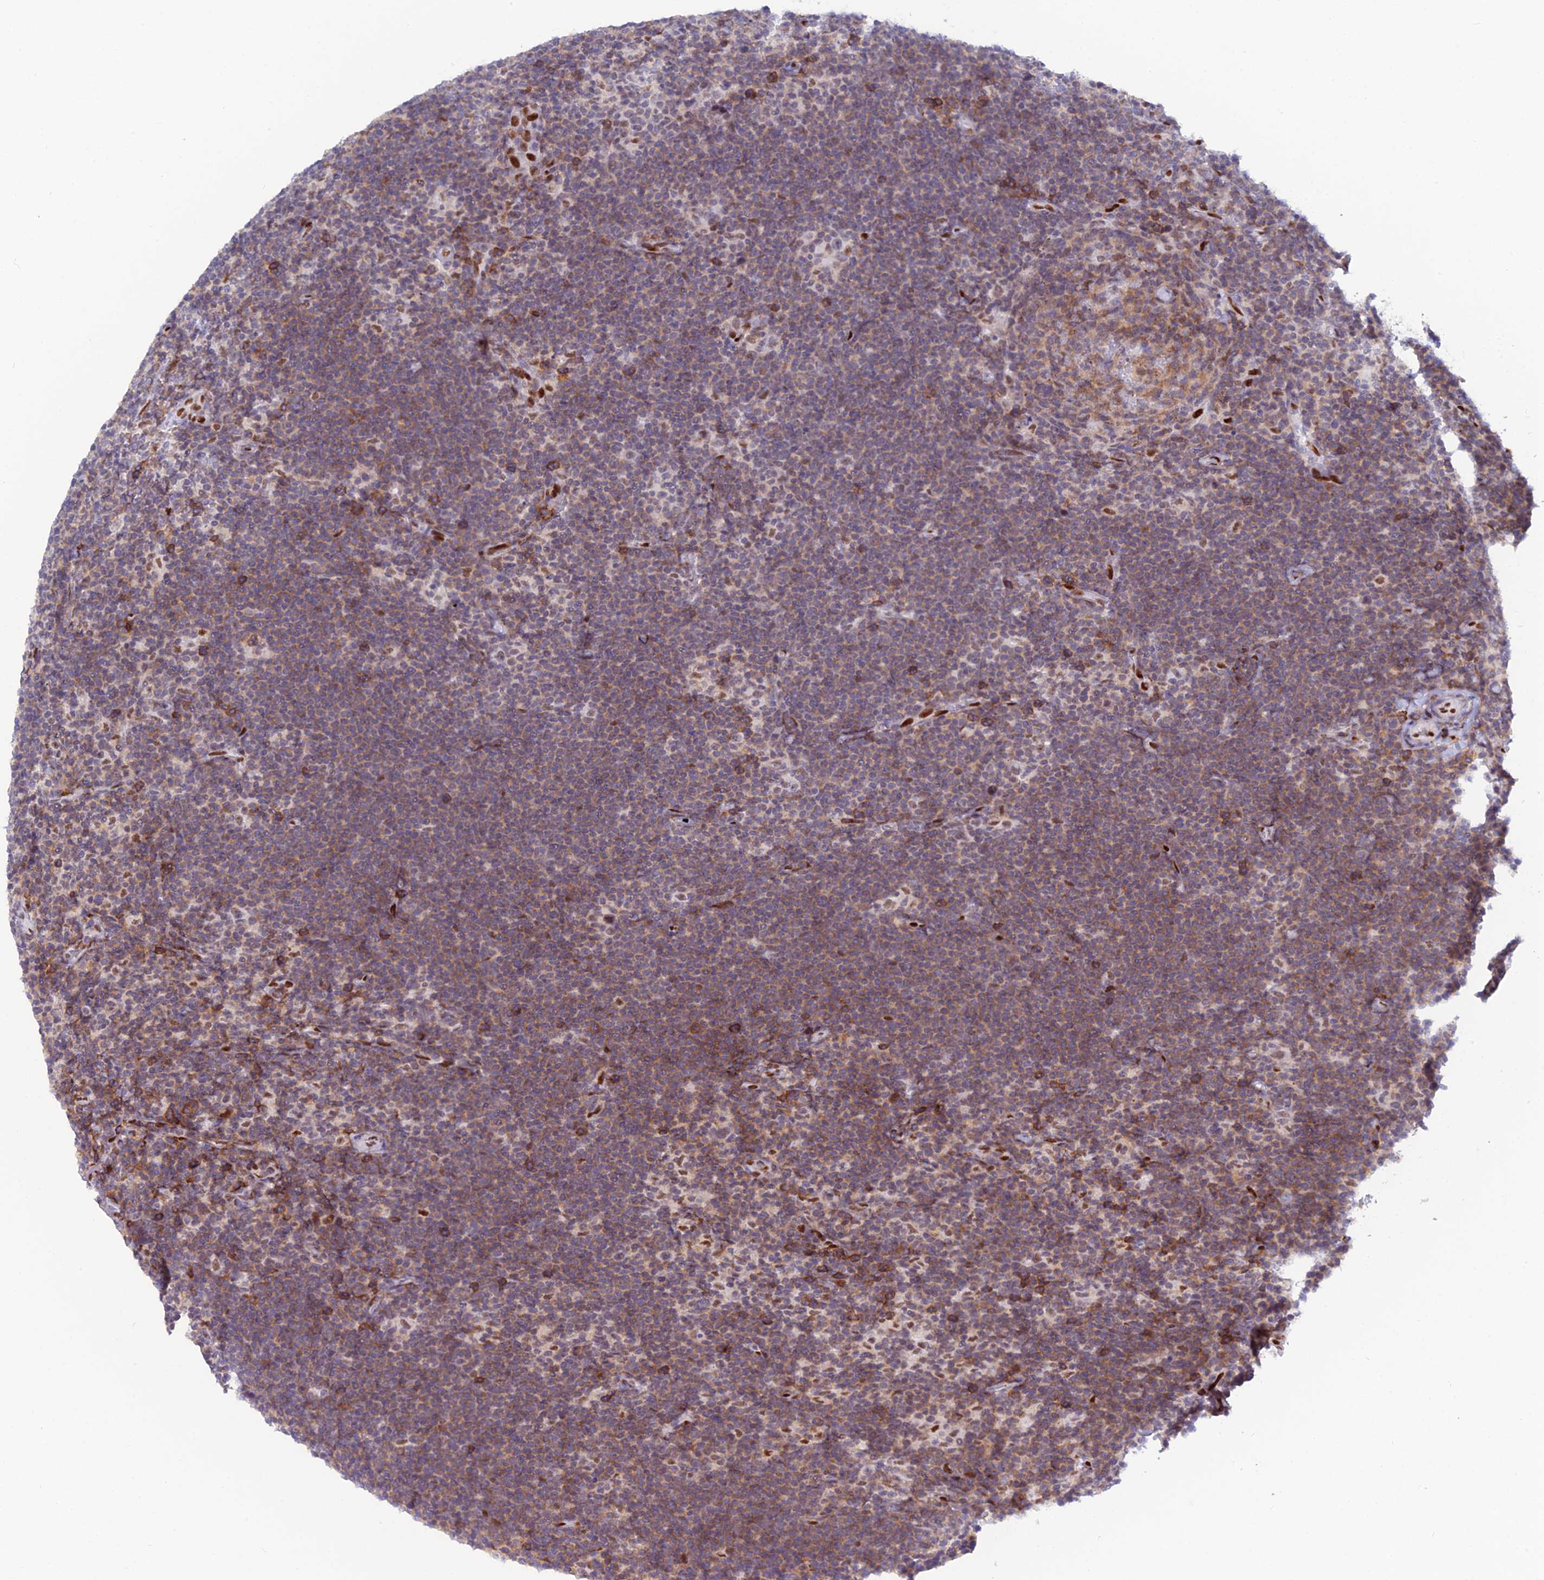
{"staining": {"intensity": "moderate", "quantity": ">75%", "location": "cytoplasmic/membranous"}, "tissue": "lymphoma", "cell_type": "Tumor cells", "image_type": "cancer", "snomed": [{"axis": "morphology", "description": "Hodgkin's disease, NOS"}, {"axis": "topography", "description": "Lymph node"}], "caption": "A high-resolution image shows immunohistochemistry (IHC) staining of Hodgkin's disease, which shows moderate cytoplasmic/membranous staining in about >75% of tumor cells.", "gene": "NOL4L", "patient": {"sex": "female", "age": 57}}